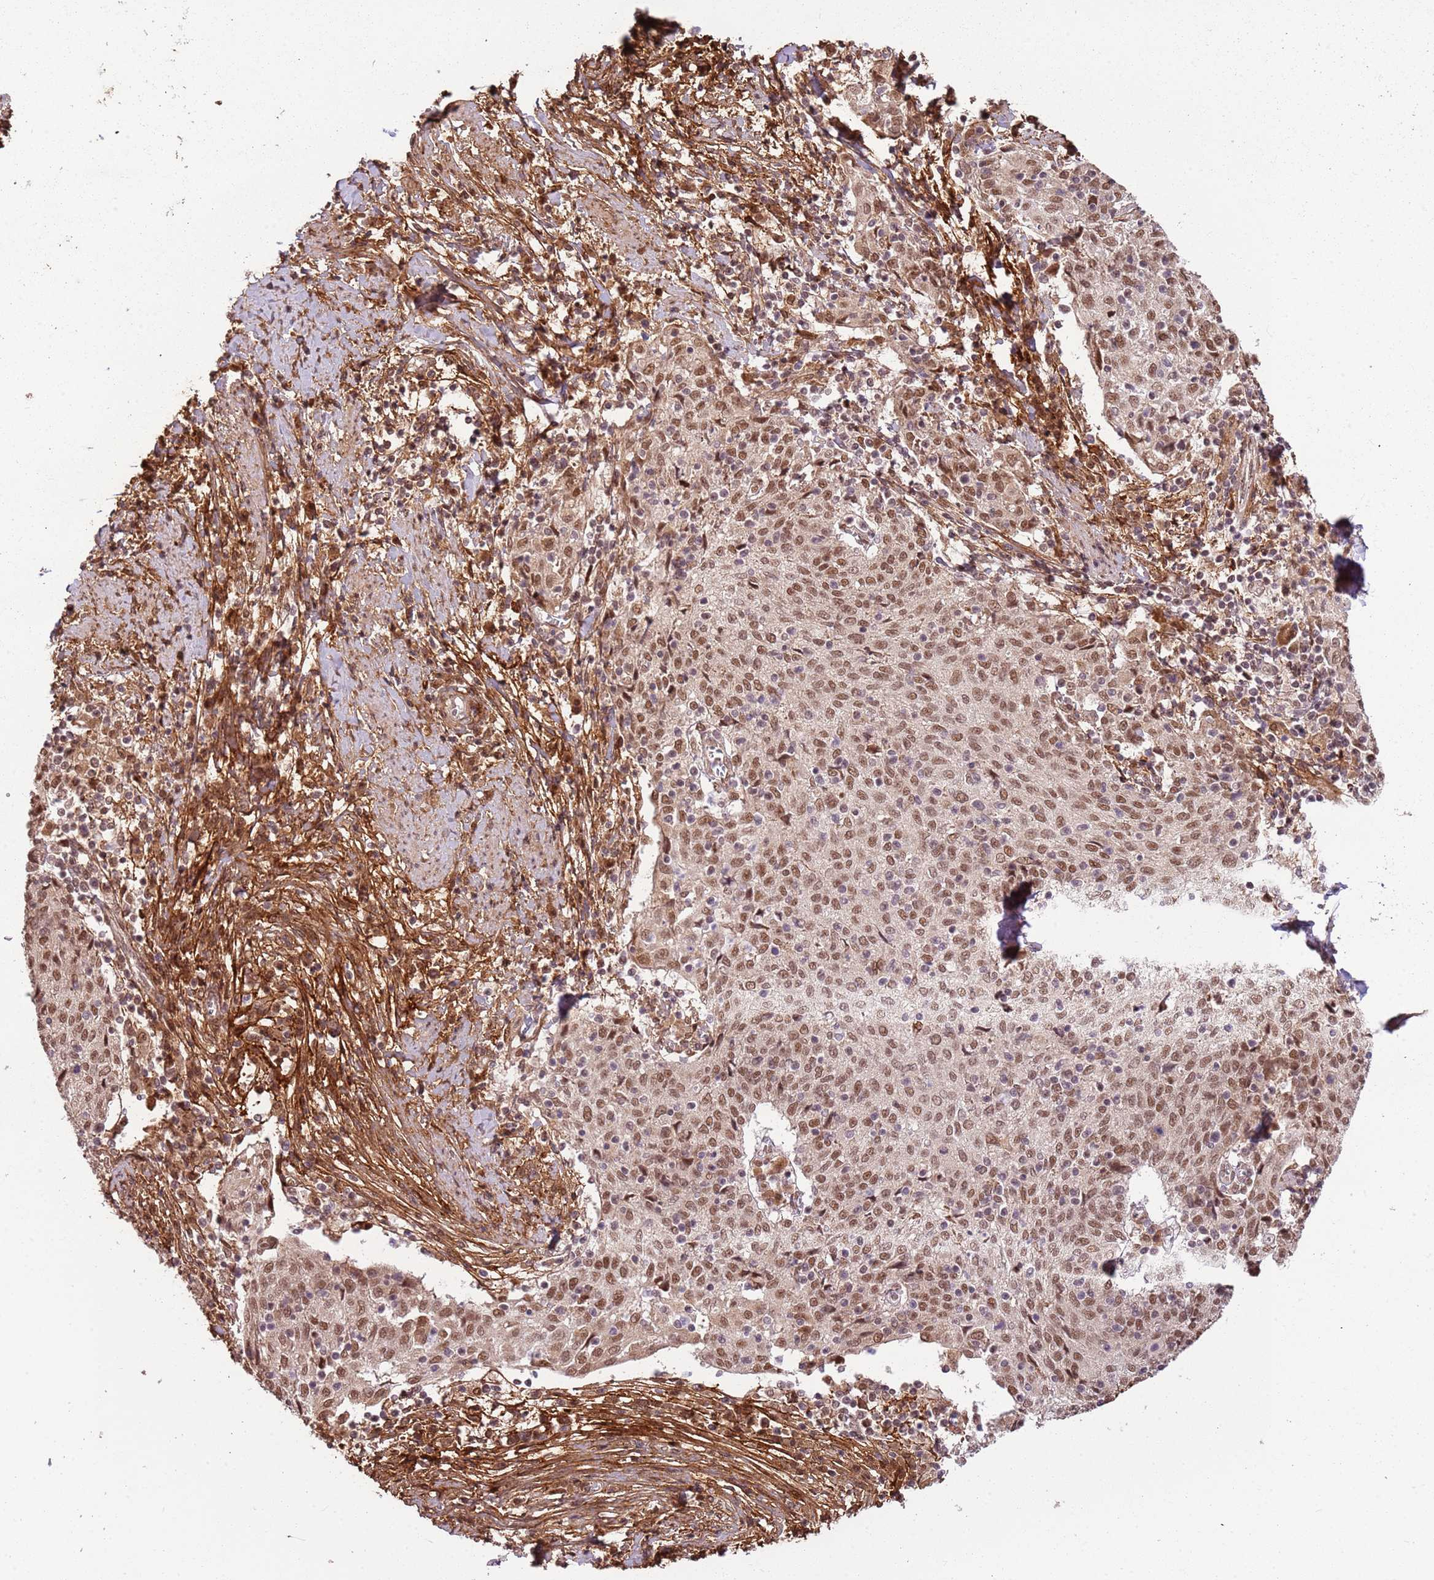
{"staining": {"intensity": "moderate", "quantity": ">75%", "location": "nuclear"}, "tissue": "cervical cancer", "cell_type": "Tumor cells", "image_type": "cancer", "snomed": [{"axis": "morphology", "description": "Squamous cell carcinoma, NOS"}, {"axis": "topography", "description": "Cervix"}], "caption": "Cervical squamous cell carcinoma stained with immunohistochemistry shows moderate nuclear staining in approximately >75% of tumor cells. The protein is shown in brown color, while the nuclei are stained blue.", "gene": "POLR3H", "patient": {"sex": "female", "age": 52}}